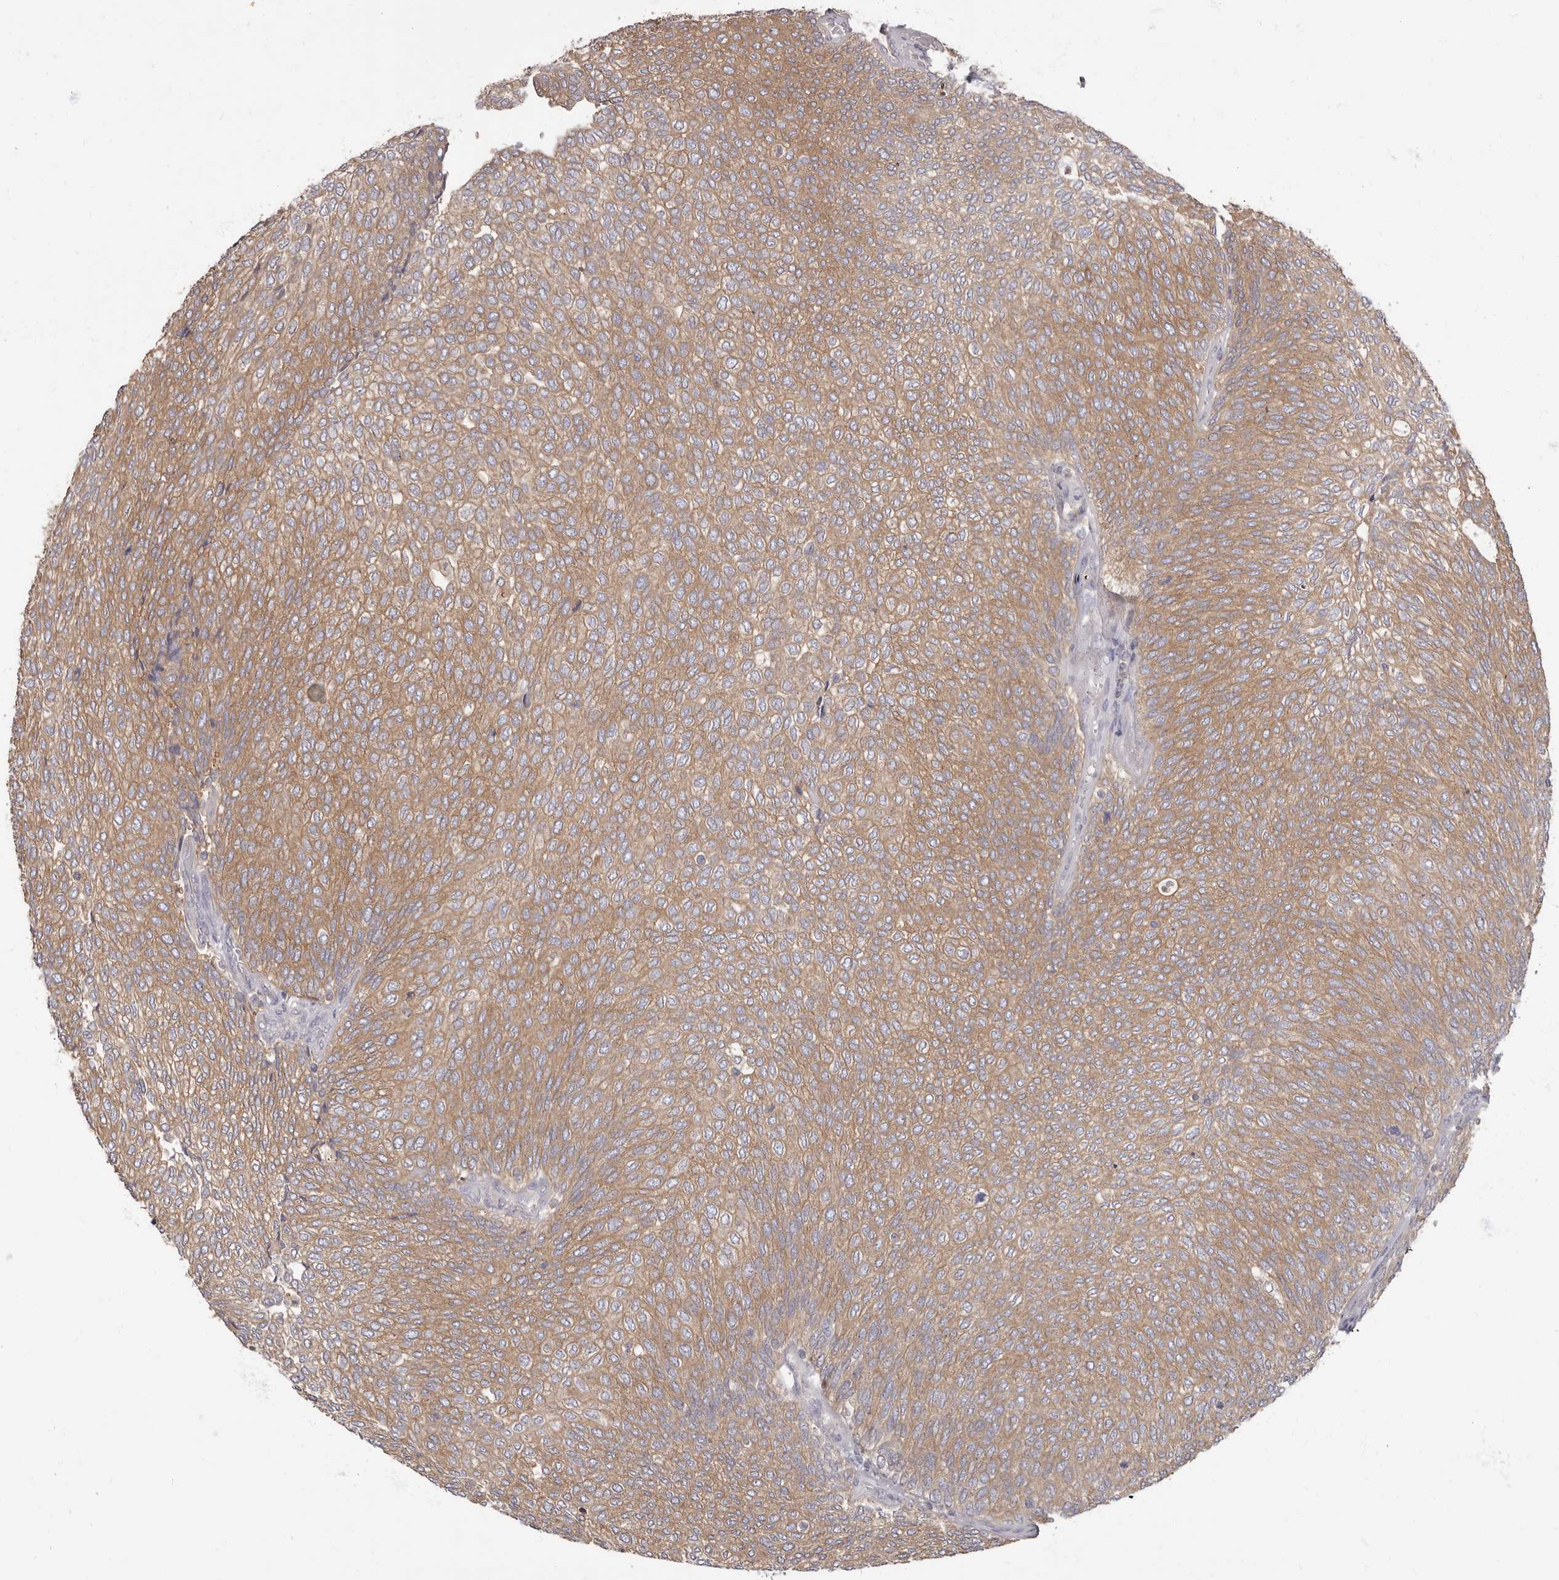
{"staining": {"intensity": "moderate", "quantity": ">75%", "location": "cytoplasmic/membranous"}, "tissue": "urothelial cancer", "cell_type": "Tumor cells", "image_type": "cancer", "snomed": [{"axis": "morphology", "description": "Urothelial carcinoma, Low grade"}, {"axis": "topography", "description": "Urinary bladder"}], "caption": "Protein expression analysis of urothelial cancer shows moderate cytoplasmic/membranous expression in approximately >75% of tumor cells. Using DAB (3,3'-diaminobenzidine) (brown) and hematoxylin (blue) stains, captured at high magnification using brightfield microscopy.", "gene": "APEH", "patient": {"sex": "female", "age": 79}}